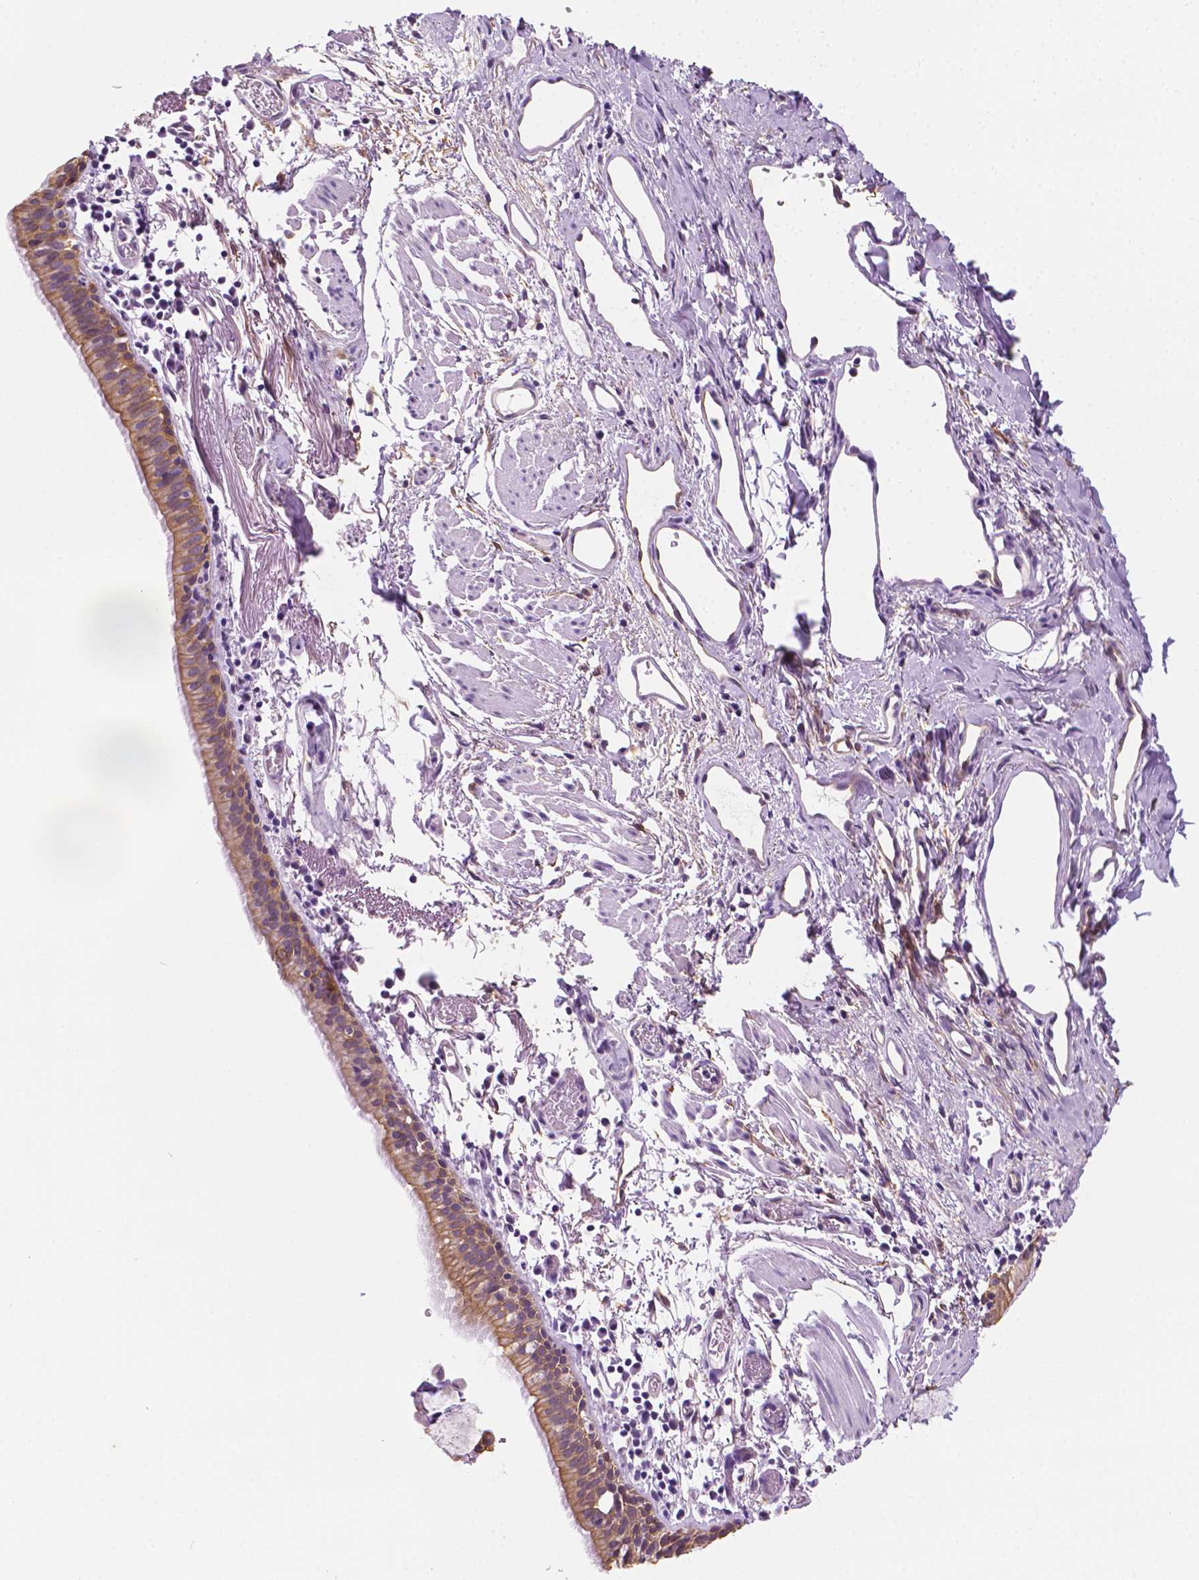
{"staining": {"intensity": "moderate", "quantity": ">75%", "location": "cytoplasmic/membranous"}, "tissue": "bronchus", "cell_type": "Respiratory epithelial cells", "image_type": "normal", "snomed": [{"axis": "morphology", "description": "Normal tissue, NOS"}, {"axis": "morphology", "description": "Adenocarcinoma, NOS"}, {"axis": "topography", "description": "Bronchus"}], "caption": "Immunohistochemical staining of normal human bronchus demonstrates >75% levels of moderate cytoplasmic/membranous protein positivity in about >75% of respiratory epithelial cells. (IHC, brightfield microscopy, high magnification).", "gene": "PPL", "patient": {"sex": "male", "age": 68}}